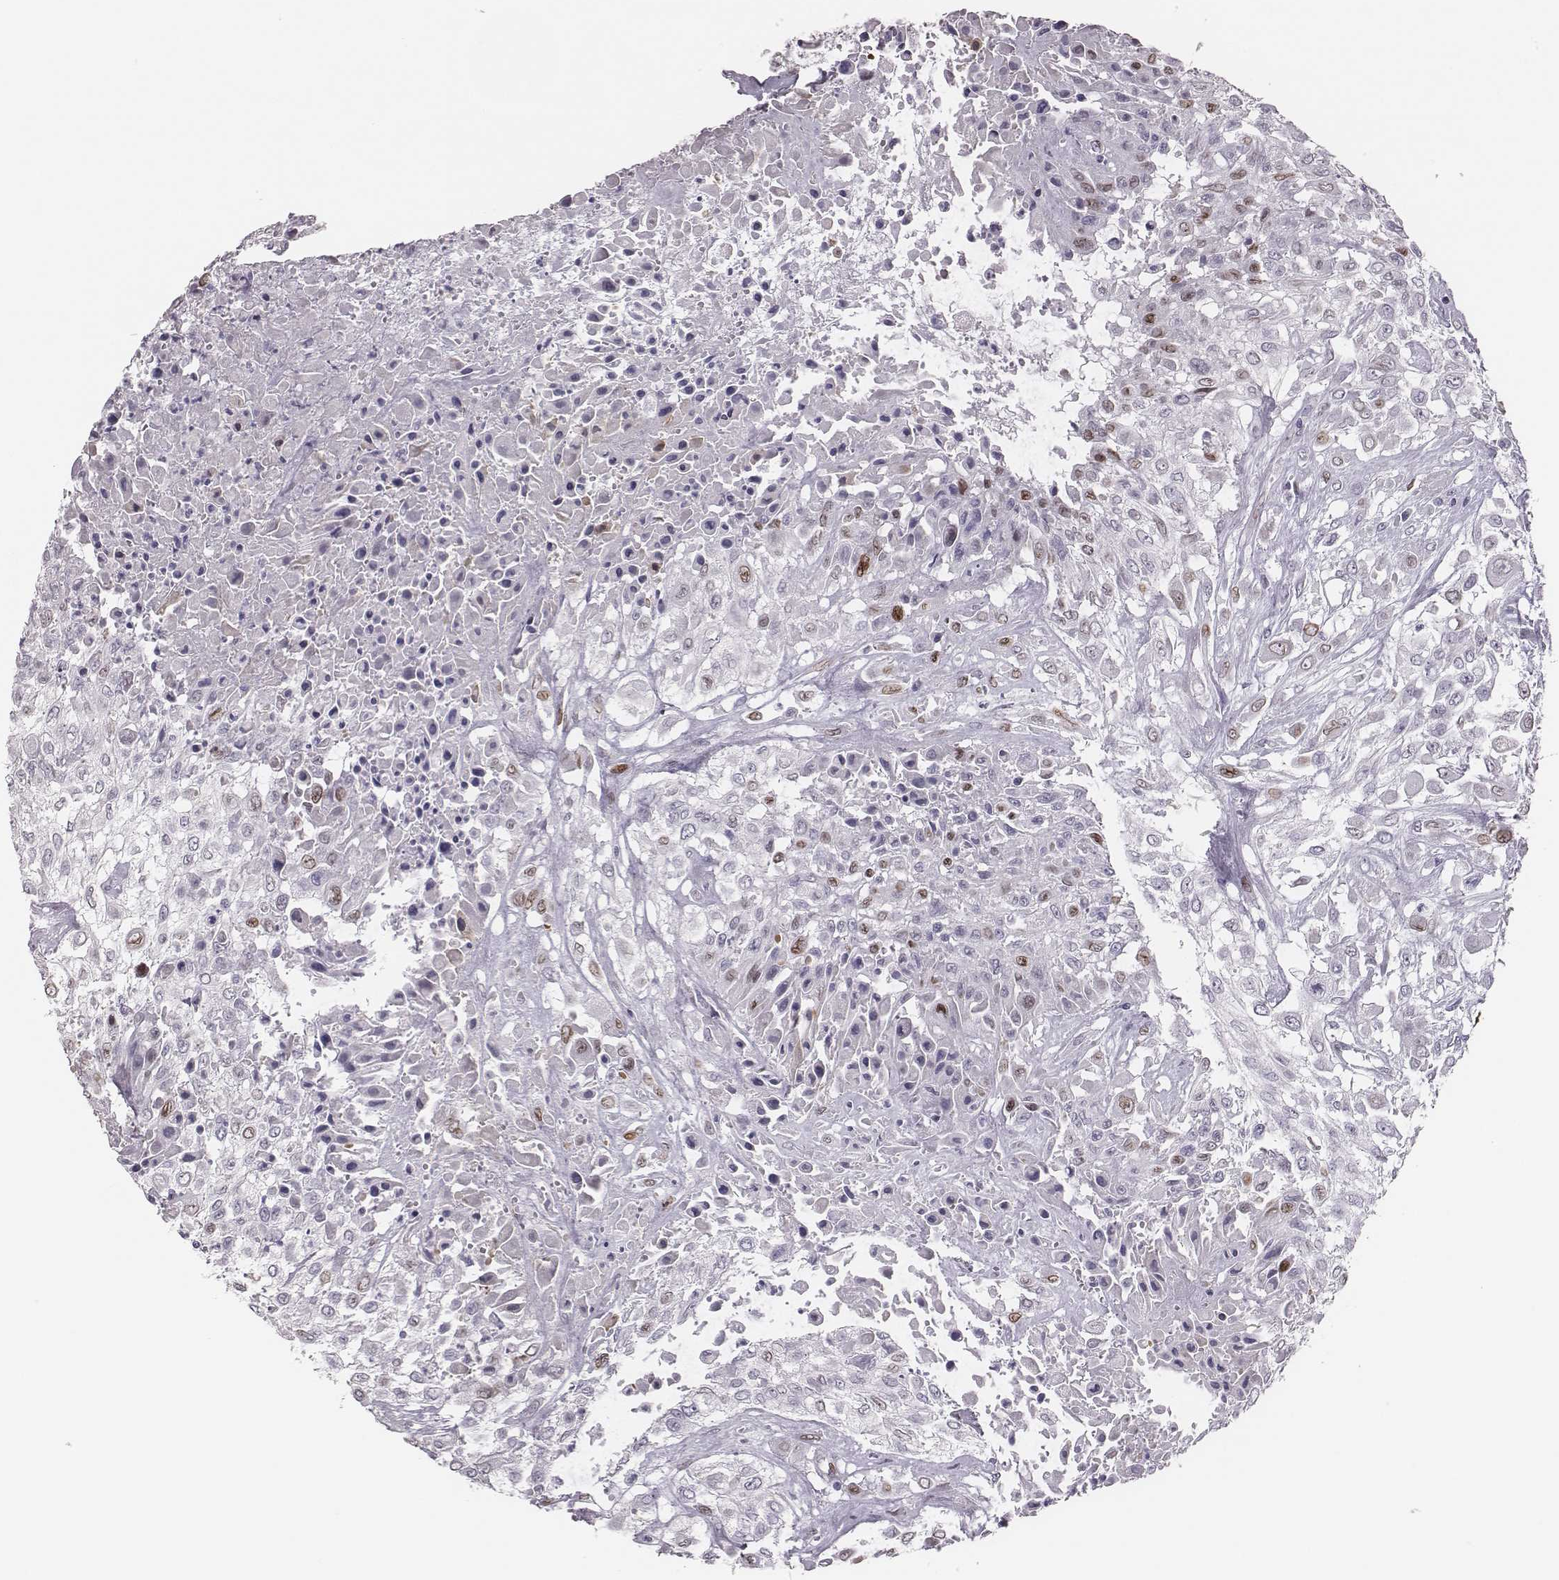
{"staining": {"intensity": "moderate", "quantity": "<25%", "location": "nuclear"}, "tissue": "urothelial cancer", "cell_type": "Tumor cells", "image_type": "cancer", "snomed": [{"axis": "morphology", "description": "Urothelial carcinoma, High grade"}, {"axis": "topography", "description": "Urinary bladder"}], "caption": "Immunohistochemistry image of human urothelial cancer stained for a protein (brown), which exhibits low levels of moderate nuclear expression in approximately <25% of tumor cells.", "gene": "ADGRF4", "patient": {"sex": "male", "age": 57}}